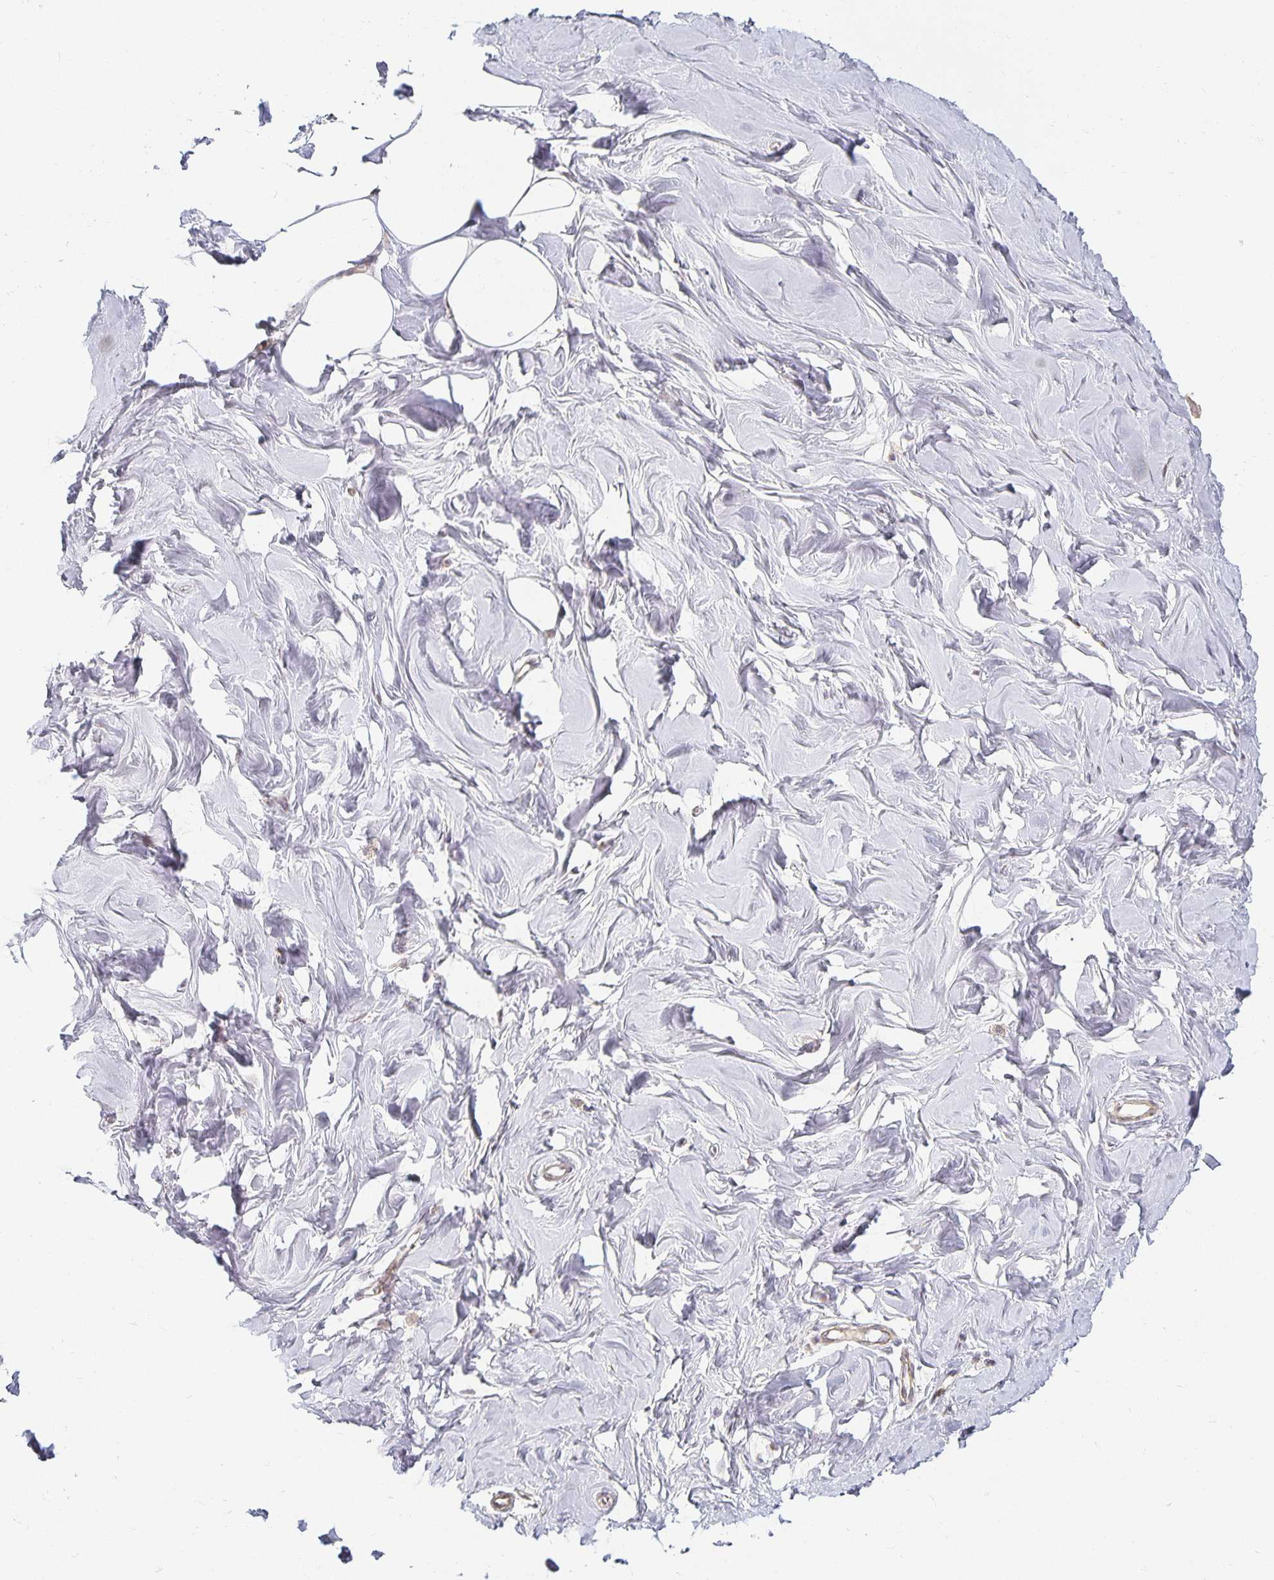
{"staining": {"intensity": "negative", "quantity": "none", "location": "none"}, "tissue": "breast", "cell_type": "Adipocytes", "image_type": "normal", "snomed": [{"axis": "morphology", "description": "Normal tissue, NOS"}, {"axis": "topography", "description": "Breast"}], "caption": "A high-resolution histopathology image shows immunohistochemistry (IHC) staining of unremarkable breast, which reveals no significant positivity in adipocytes. (DAB (3,3'-diaminobenzidine) IHC with hematoxylin counter stain).", "gene": "EHF", "patient": {"sex": "female", "age": 27}}